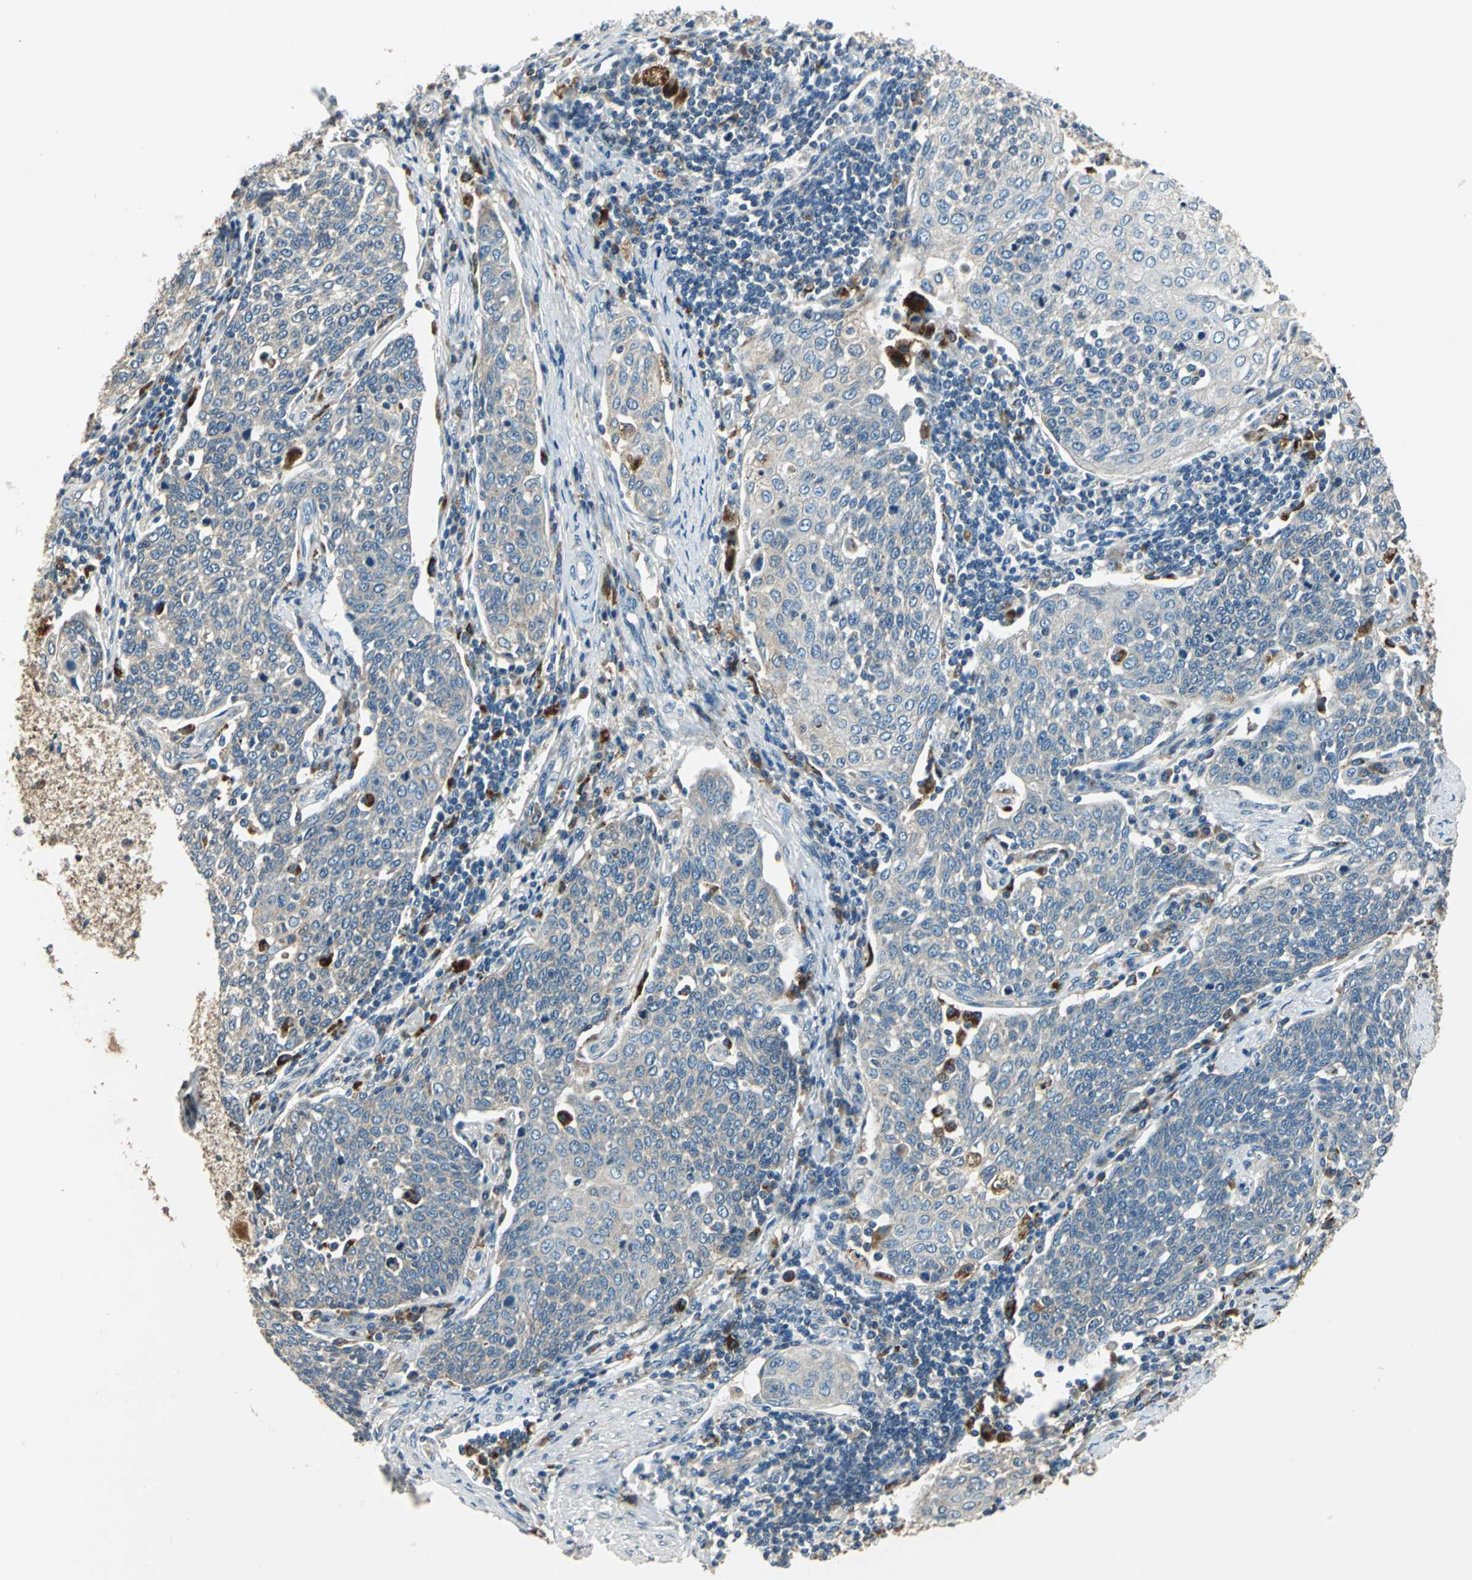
{"staining": {"intensity": "negative", "quantity": "none", "location": "none"}, "tissue": "cervical cancer", "cell_type": "Tumor cells", "image_type": "cancer", "snomed": [{"axis": "morphology", "description": "Squamous cell carcinoma, NOS"}, {"axis": "topography", "description": "Cervix"}], "caption": "An immunohistochemistry (IHC) micrograph of cervical cancer is shown. There is no staining in tumor cells of cervical cancer.", "gene": "NIT1", "patient": {"sex": "female", "age": 34}}